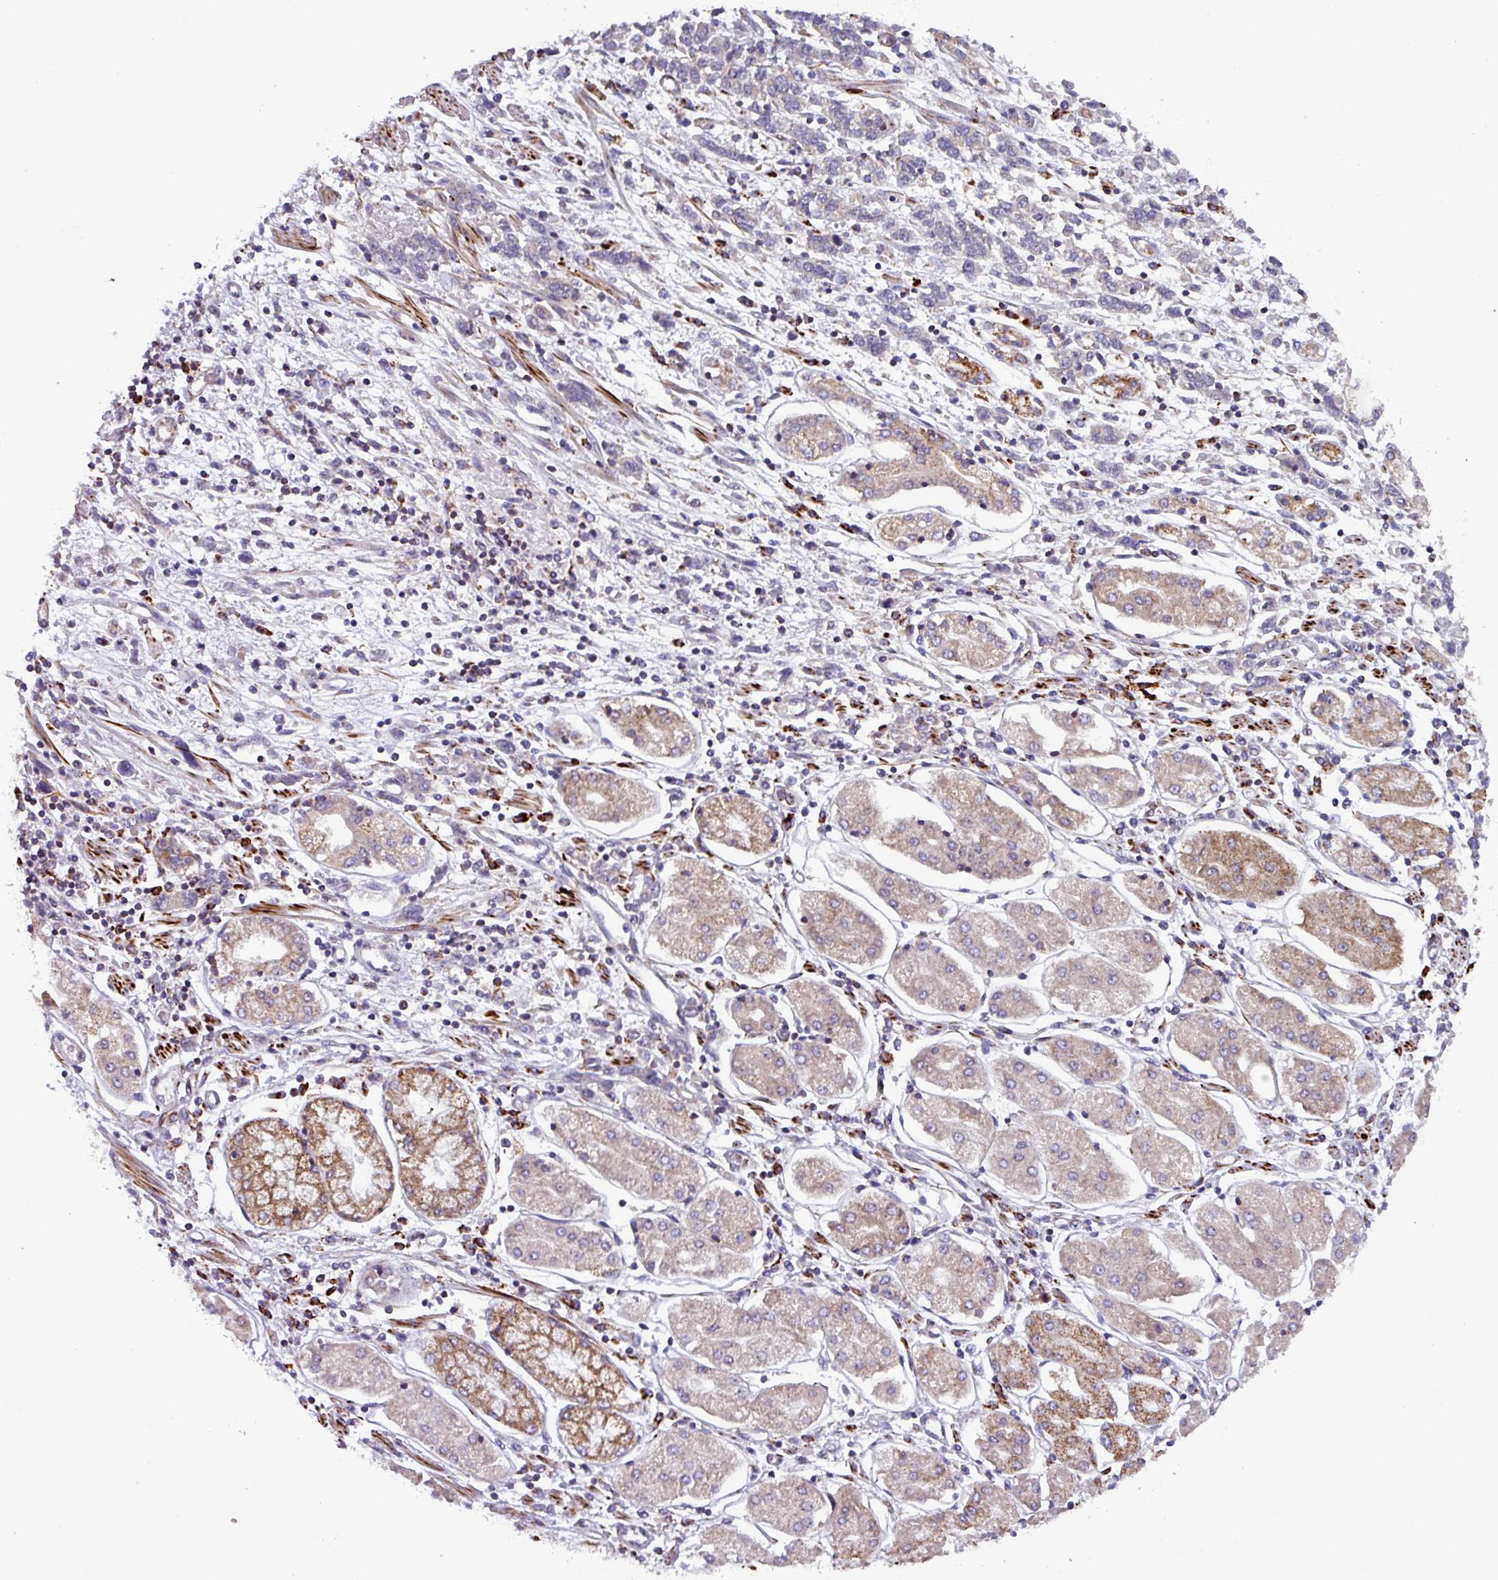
{"staining": {"intensity": "negative", "quantity": "none", "location": "none"}, "tissue": "stomach cancer", "cell_type": "Tumor cells", "image_type": "cancer", "snomed": [{"axis": "morphology", "description": "Adenocarcinoma, NOS"}, {"axis": "topography", "description": "Stomach"}], "caption": "DAB immunohistochemical staining of stomach cancer (adenocarcinoma) reveals no significant staining in tumor cells.", "gene": "AKIRIN1", "patient": {"sex": "female", "age": 76}}